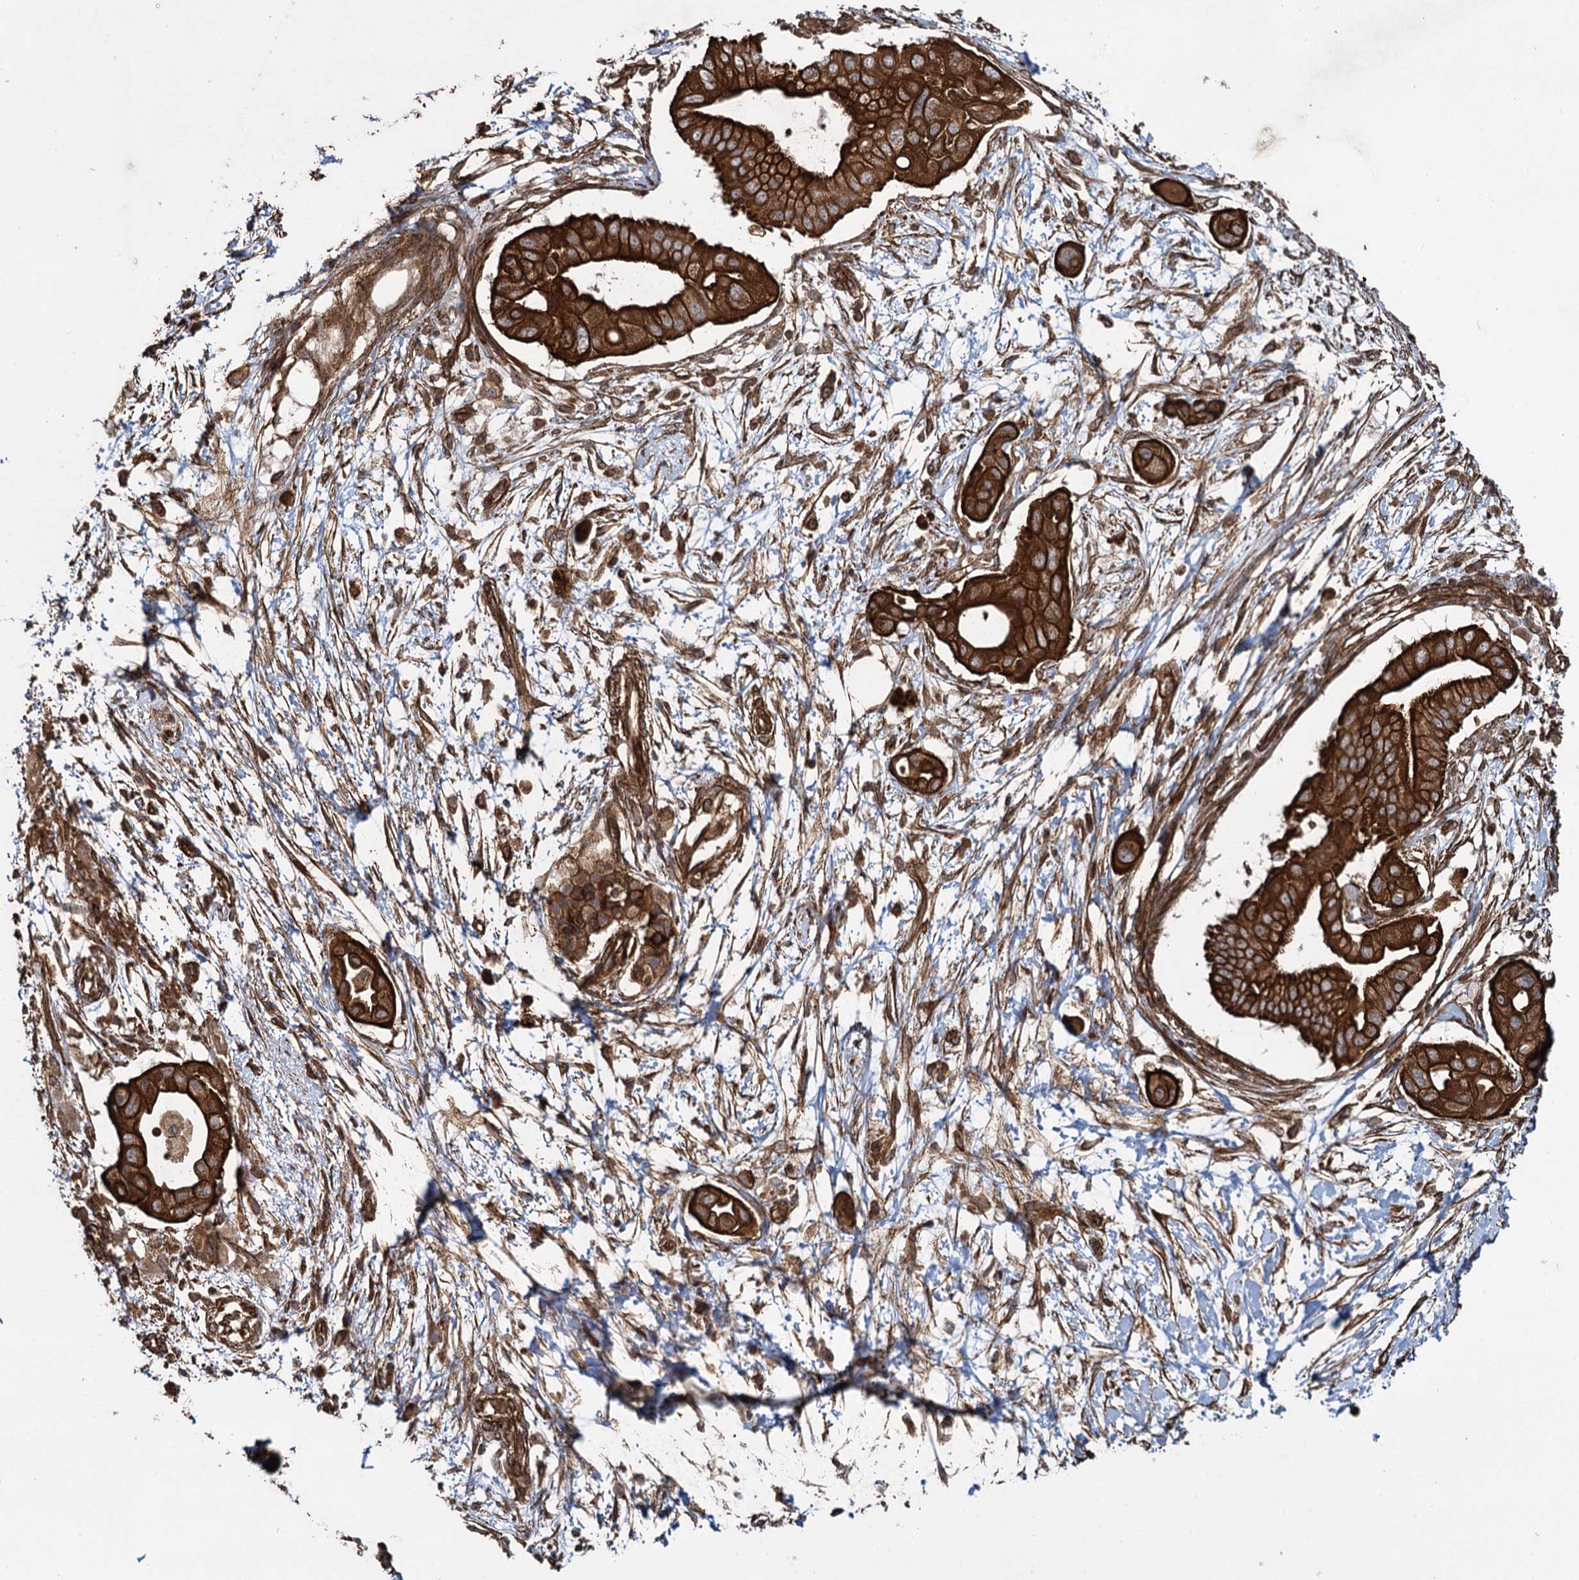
{"staining": {"intensity": "strong", "quantity": ">75%", "location": "cytoplasmic/membranous"}, "tissue": "pancreatic cancer", "cell_type": "Tumor cells", "image_type": "cancer", "snomed": [{"axis": "morphology", "description": "Adenocarcinoma, NOS"}, {"axis": "topography", "description": "Pancreas"}], "caption": "An image of pancreatic cancer stained for a protein exhibits strong cytoplasmic/membranous brown staining in tumor cells.", "gene": "SVIP", "patient": {"sex": "male", "age": 68}}